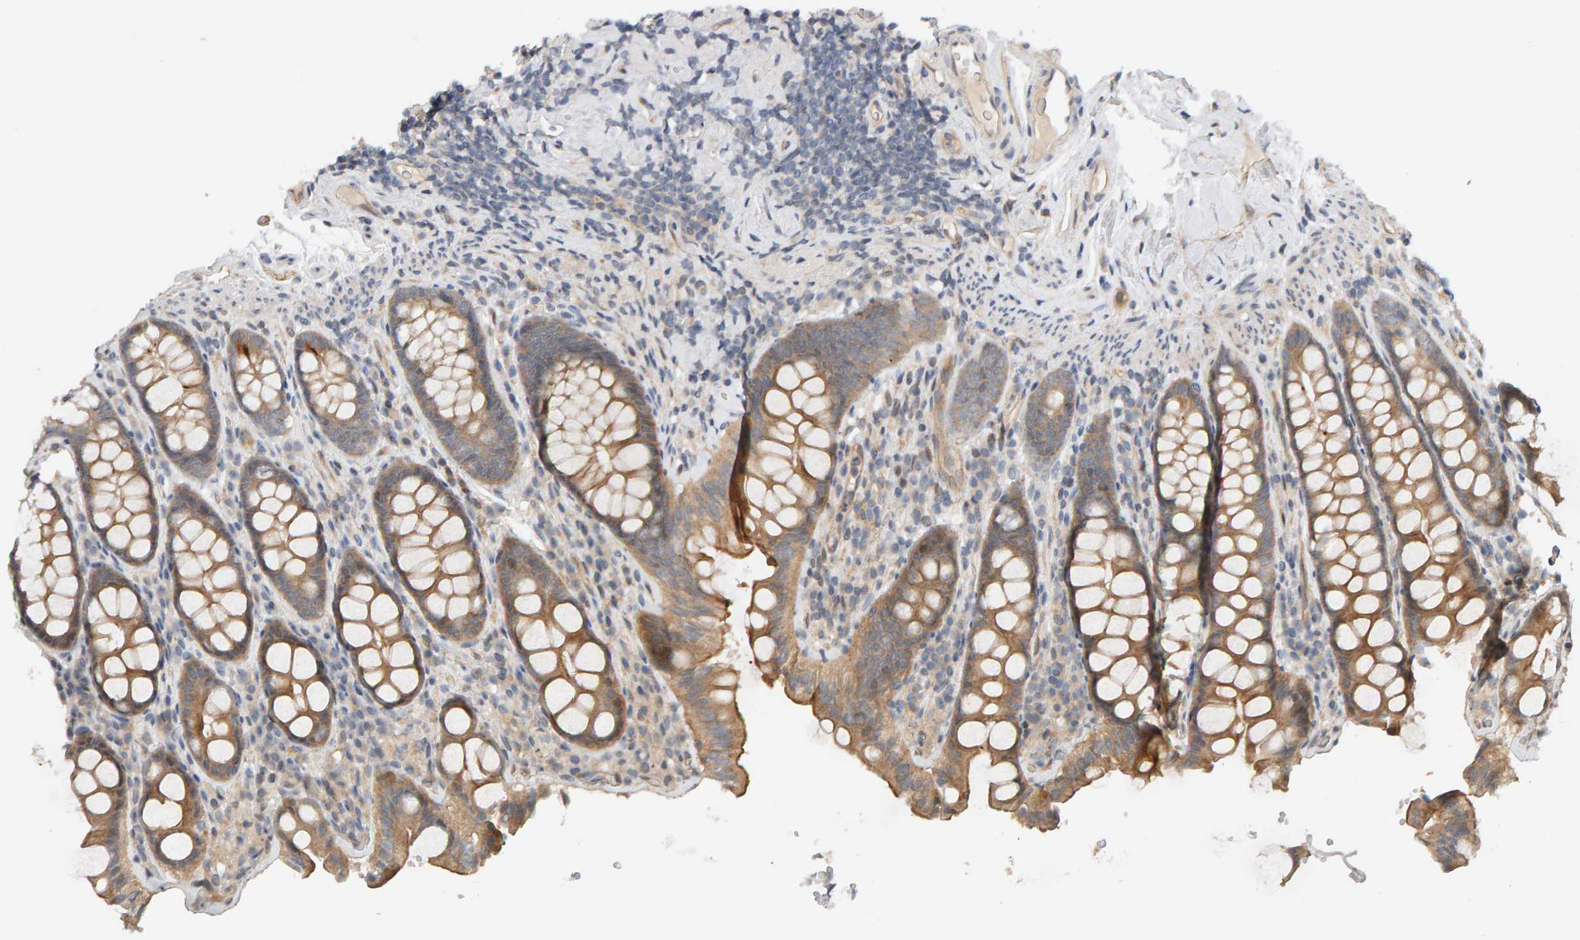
{"staining": {"intensity": "weak", "quantity": ">75%", "location": "cytoplasmic/membranous"}, "tissue": "colon", "cell_type": "Endothelial cells", "image_type": "normal", "snomed": [{"axis": "morphology", "description": "Normal tissue, NOS"}, {"axis": "topography", "description": "Colon"}, {"axis": "topography", "description": "Peripheral nerve tissue"}], "caption": "Endothelial cells exhibit weak cytoplasmic/membranous positivity in approximately >75% of cells in unremarkable colon. (DAB IHC with brightfield microscopy, high magnification).", "gene": "PPP1R16A", "patient": {"sex": "female", "age": 61}}